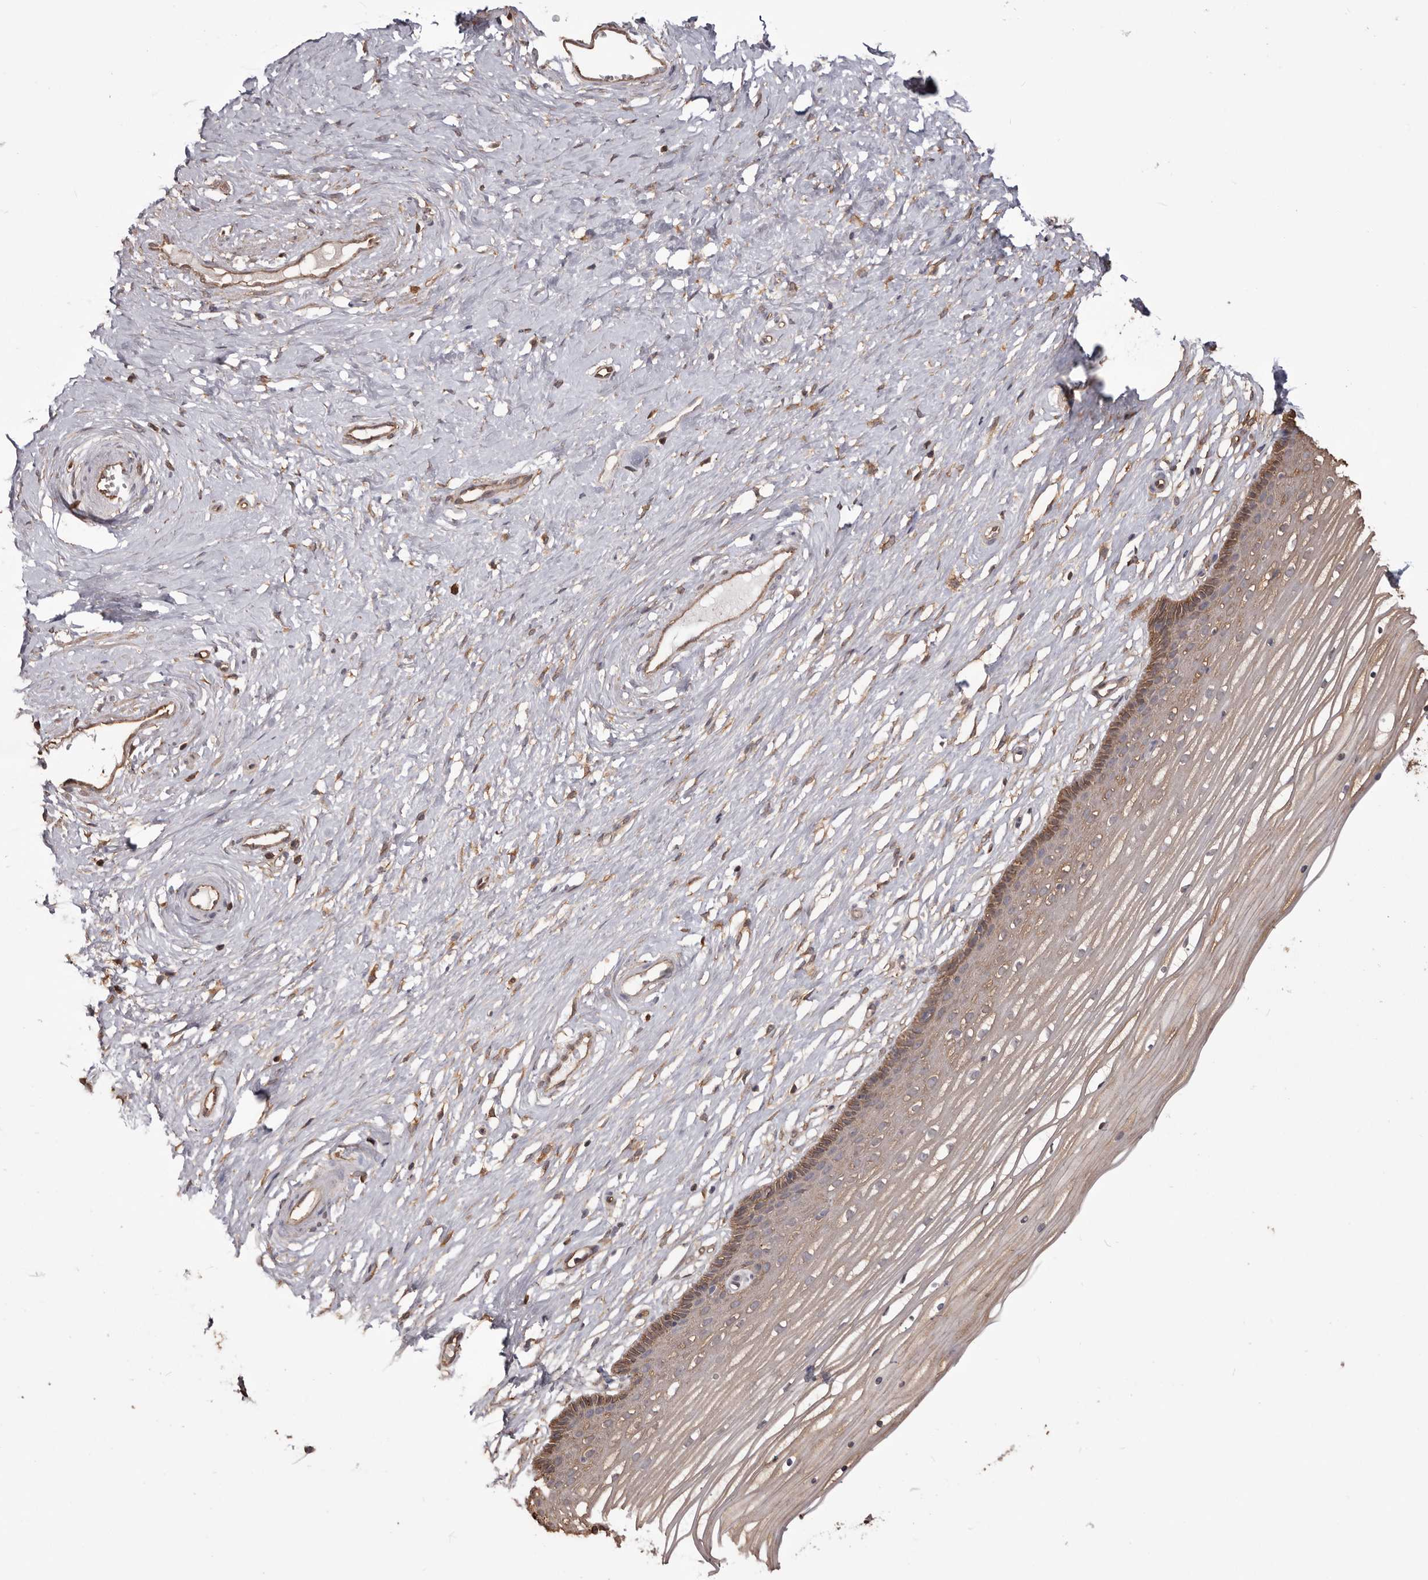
{"staining": {"intensity": "moderate", "quantity": ">75%", "location": "cytoplasmic/membranous"}, "tissue": "vagina", "cell_type": "Squamous epithelial cells", "image_type": "normal", "snomed": [{"axis": "morphology", "description": "Normal tissue, NOS"}, {"axis": "topography", "description": "Vagina"}, {"axis": "topography", "description": "Cervix"}], "caption": "DAB immunohistochemical staining of normal human vagina exhibits moderate cytoplasmic/membranous protein staining in approximately >75% of squamous epithelial cells.", "gene": "PKM", "patient": {"sex": "female", "age": 40}}